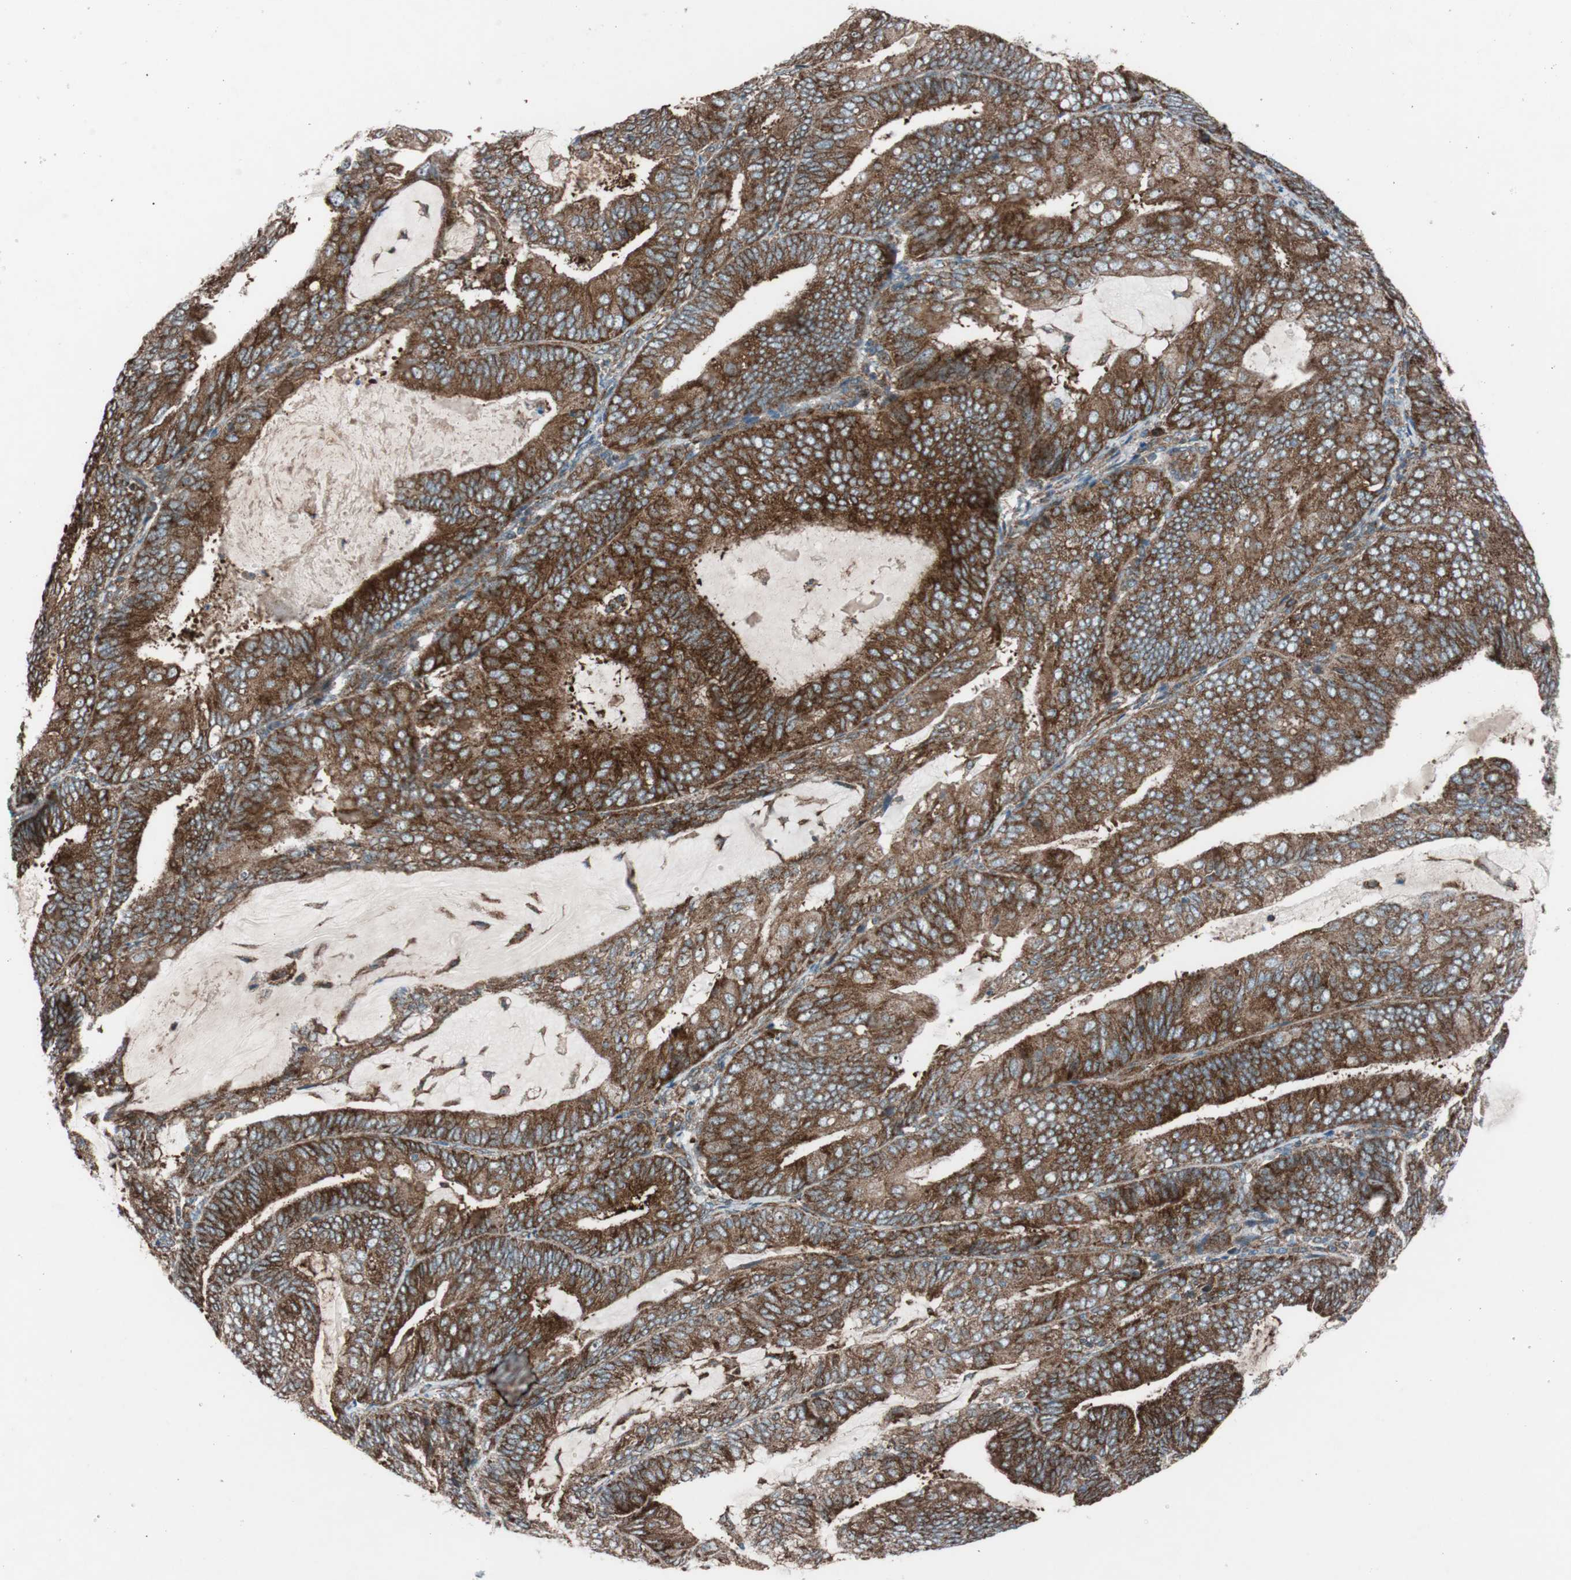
{"staining": {"intensity": "strong", "quantity": ">75%", "location": "cytoplasmic/membranous"}, "tissue": "endometrial cancer", "cell_type": "Tumor cells", "image_type": "cancer", "snomed": [{"axis": "morphology", "description": "Adenocarcinoma, NOS"}, {"axis": "topography", "description": "Endometrium"}], "caption": "The micrograph reveals a brown stain indicating the presence of a protein in the cytoplasmic/membranous of tumor cells in endometrial cancer (adenocarcinoma).", "gene": "CCL14", "patient": {"sex": "female", "age": 81}}